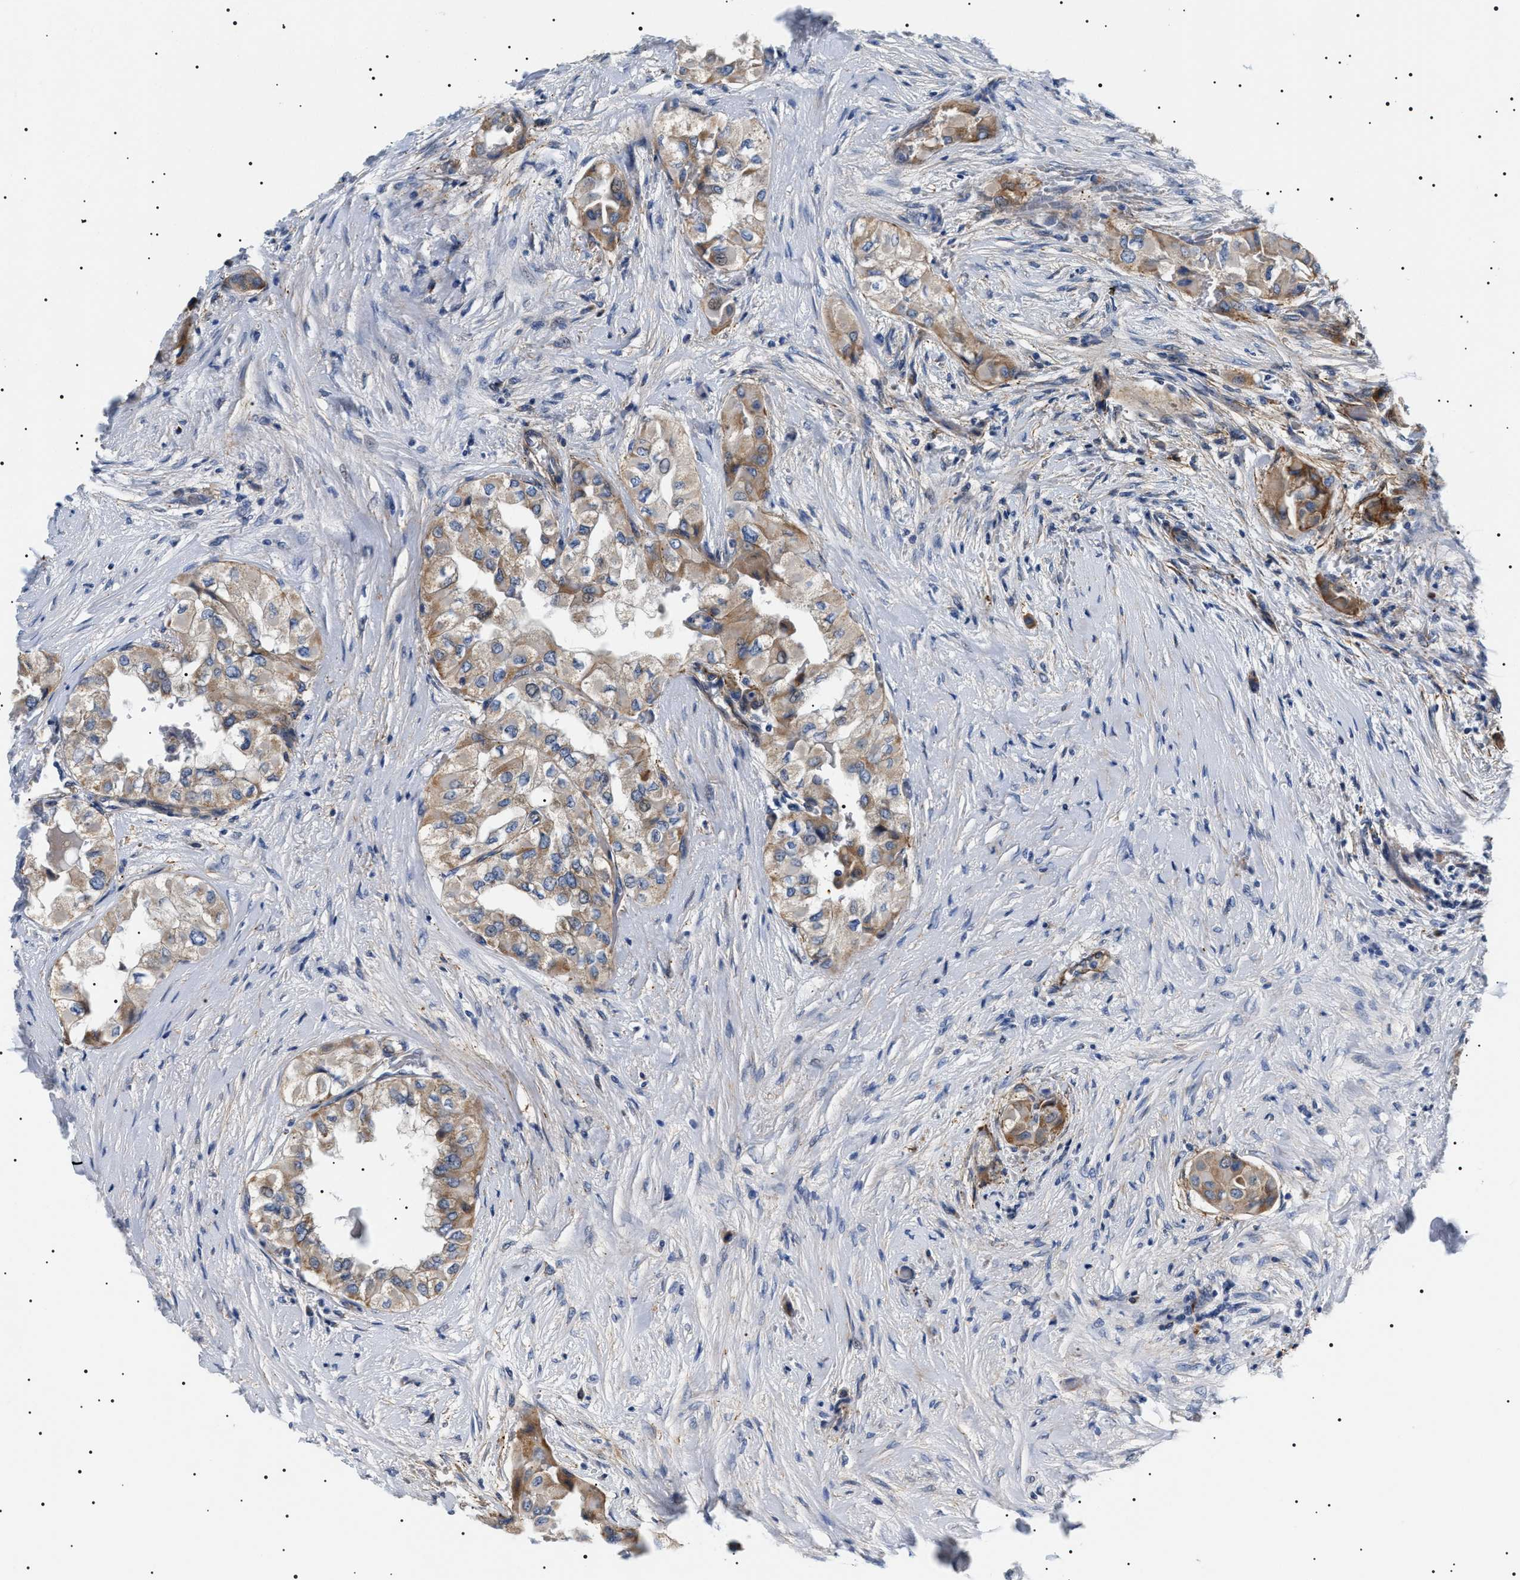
{"staining": {"intensity": "moderate", "quantity": ">75%", "location": "cytoplasmic/membranous"}, "tissue": "thyroid cancer", "cell_type": "Tumor cells", "image_type": "cancer", "snomed": [{"axis": "morphology", "description": "Papillary adenocarcinoma, NOS"}, {"axis": "topography", "description": "Thyroid gland"}], "caption": "Immunohistochemistry (DAB) staining of human thyroid cancer reveals moderate cytoplasmic/membranous protein expression in approximately >75% of tumor cells.", "gene": "TMEM222", "patient": {"sex": "female", "age": 59}}